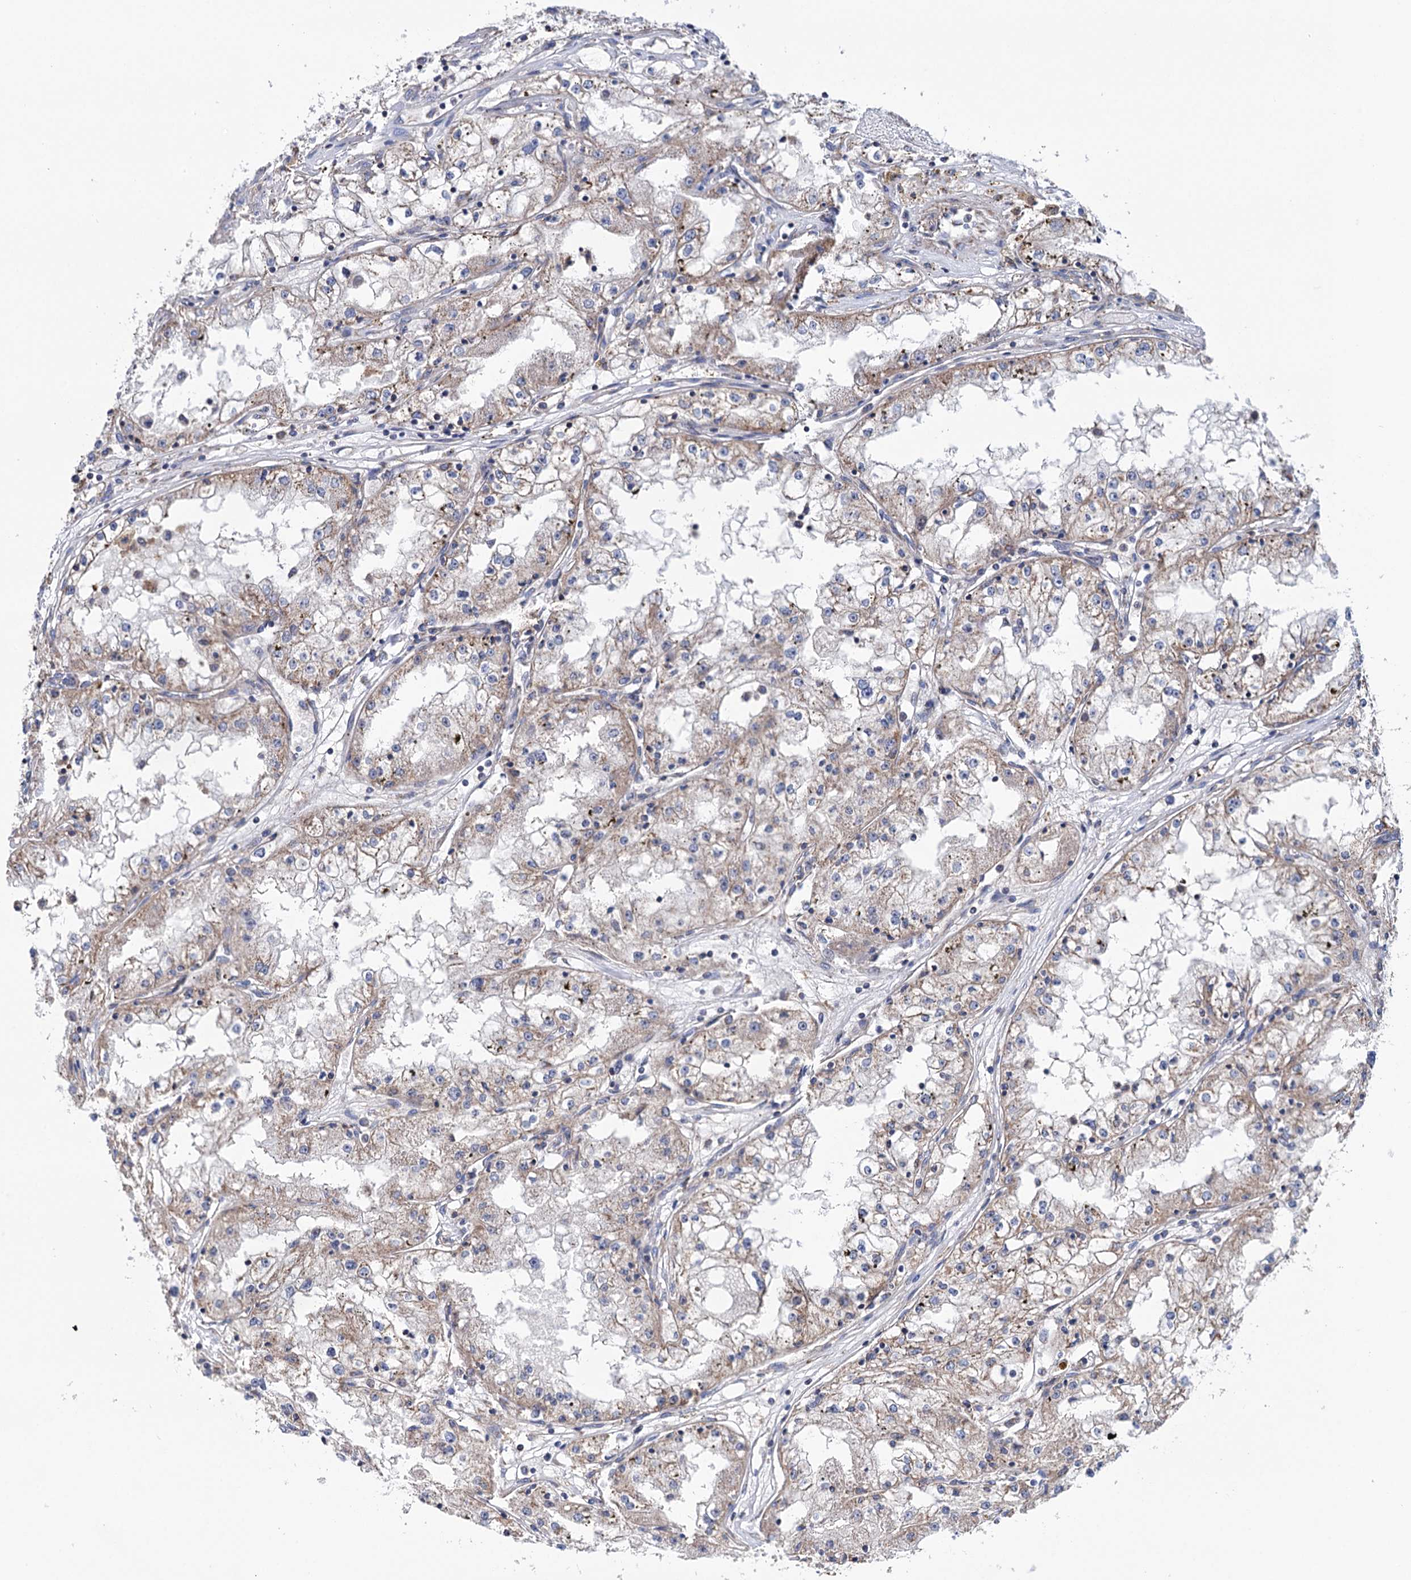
{"staining": {"intensity": "moderate", "quantity": "25%-75%", "location": "cytoplasmic/membranous"}, "tissue": "renal cancer", "cell_type": "Tumor cells", "image_type": "cancer", "snomed": [{"axis": "morphology", "description": "Adenocarcinoma, NOS"}, {"axis": "topography", "description": "Kidney"}], "caption": "Immunohistochemical staining of human renal adenocarcinoma shows moderate cytoplasmic/membranous protein staining in about 25%-75% of tumor cells.", "gene": "SUCLA2", "patient": {"sex": "male", "age": 56}}